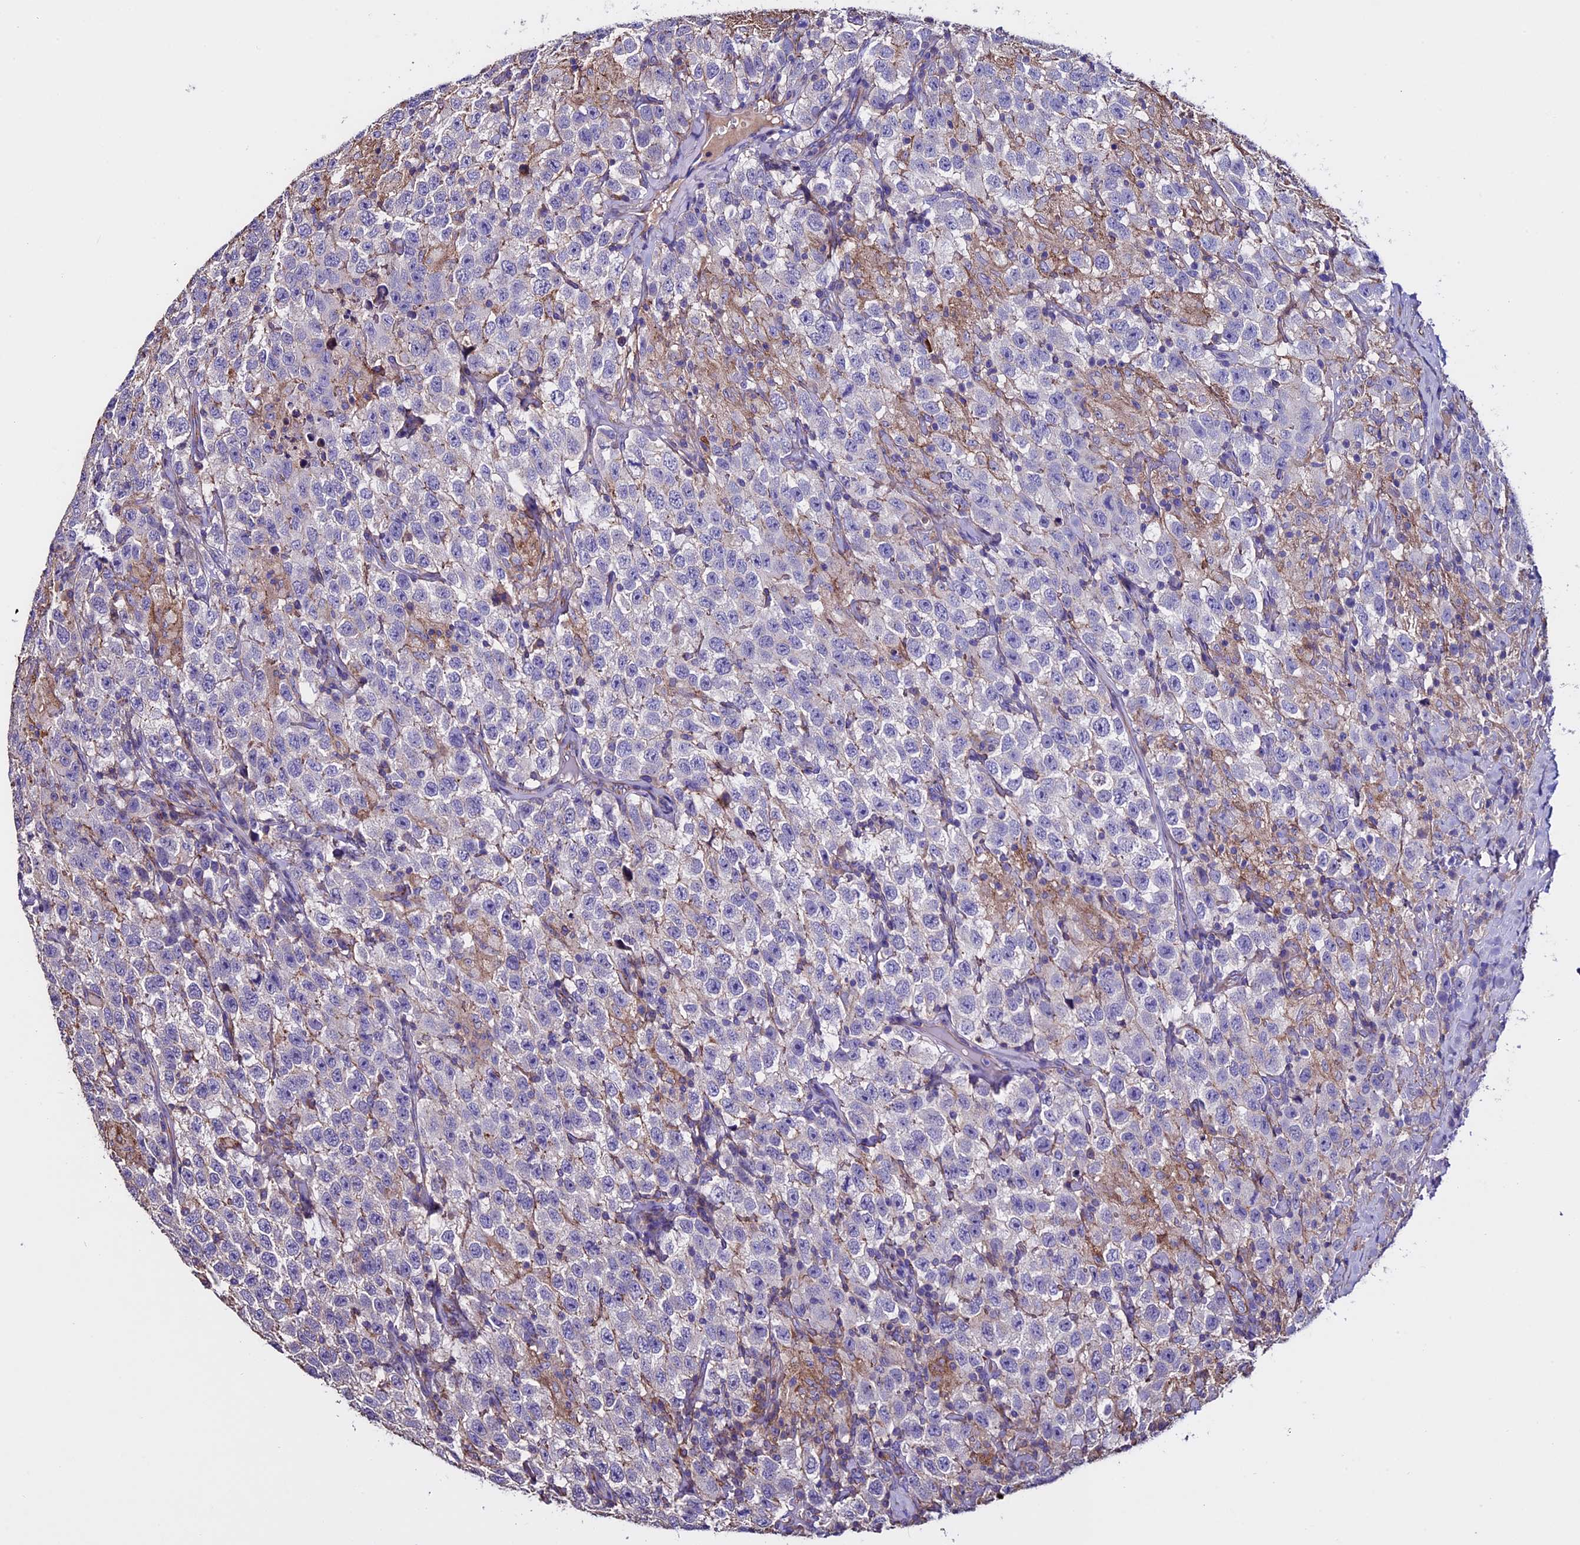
{"staining": {"intensity": "negative", "quantity": "none", "location": "none"}, "tissue": "testis cancer", "cell_type": "Tumor cells", "image_type": "cancer", "snomed": [{"axis": "morphology", "description": "Seminoma, NOS"}, {"axis": "topography", "description": "Testis"}], "caption": "Testis seminoma was stained to show a protein in brown. There is no significant staining in tumor cells.", "gene": "EVA1B", "patient": {"sex": "male", "age": 41}}